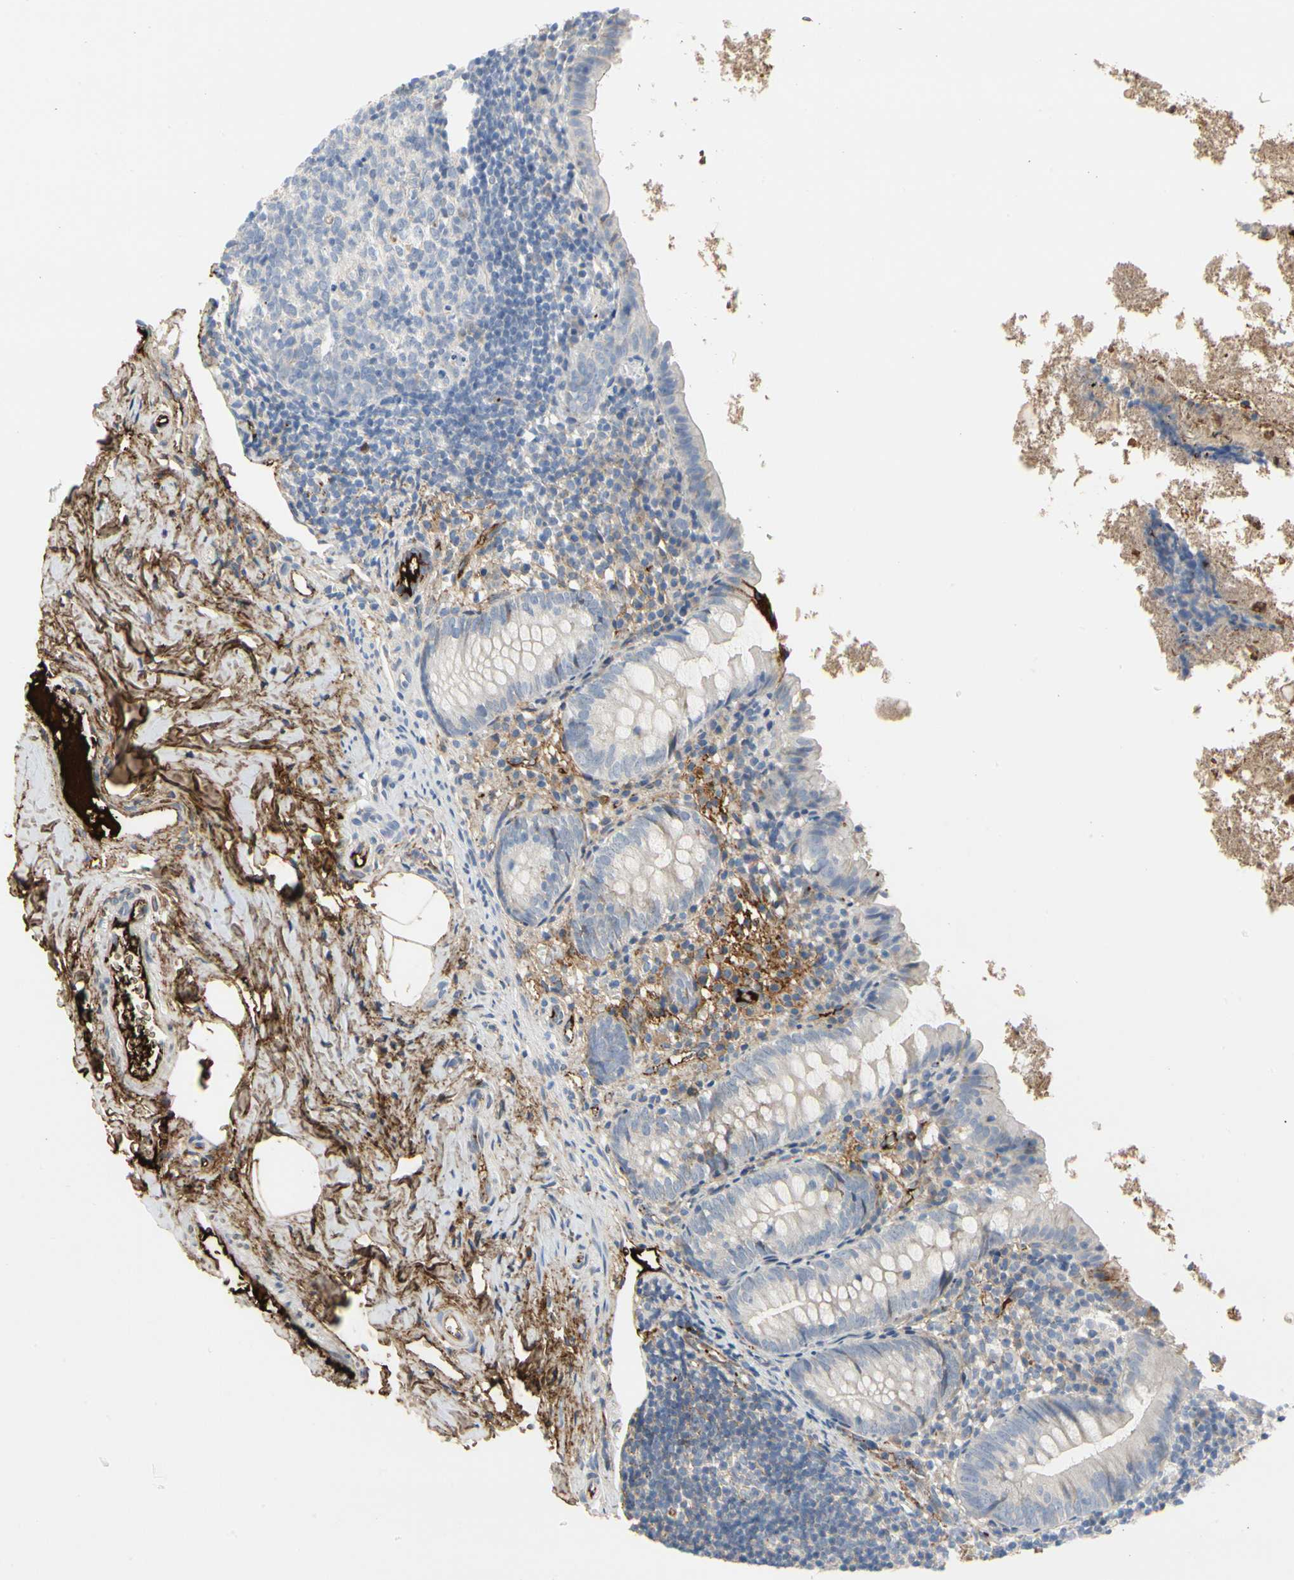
{"staining": {"intensity": "negative", "quantity": "none", "location": "none"}, "tissue": "appendix", "cell_type": "Glandular cells", "image_type": "normal", "snomed": [{"axis": "morphology", "description": "Normal tissue, NOS"}, {"axis": "topography", "description": "Appendix"}], "caption": "Immunohistochemical staining of benign appendix reveals no significant staining in glandular cells. (DAB (3,3'-diaminobenzidine) immunohistochemistry (IHC), high magnification).", "gene": "FGB", "patient": {"sex": "female", "age": 10}}